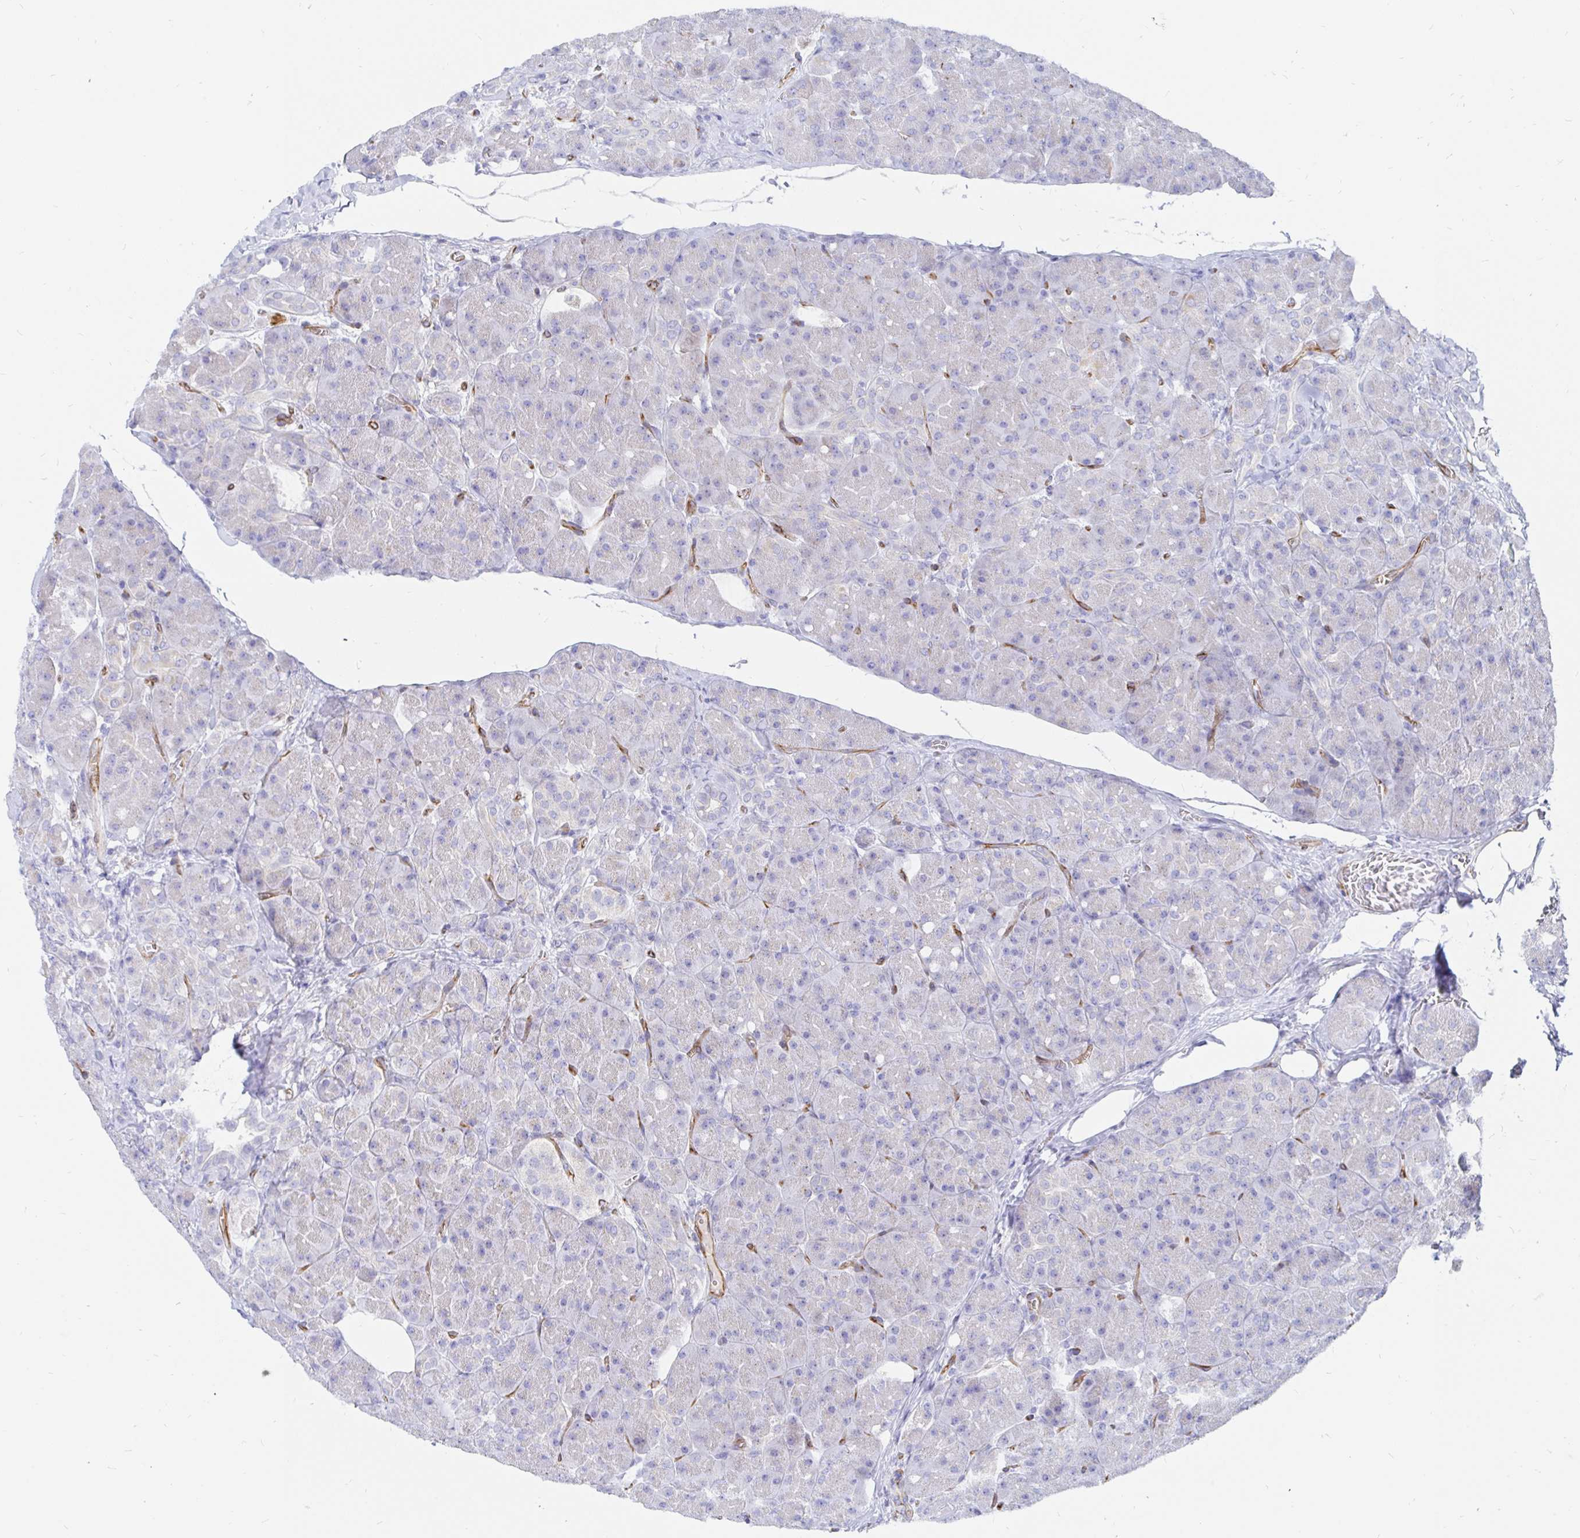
{"staining": {"intensity": "negative", "quantity": "none", "location": "none"}, "tissue": "pancreas", "cell_type": "Exocrine glandular cells", "image_type": "normal", "snomed": [{"axis": "morphology", "description": "Normal tissue, NOS"}, {"axis": "topography", "description": "Pancreas"}], "caption": "DAB (3,3'-diaminobenzidine) immunohistochemical staining of unremarkable pancreas exhibits no significant expression in exocrine glandular cells.", "gene": "COX16", "patient": {"sex": "male", "age": 55}}